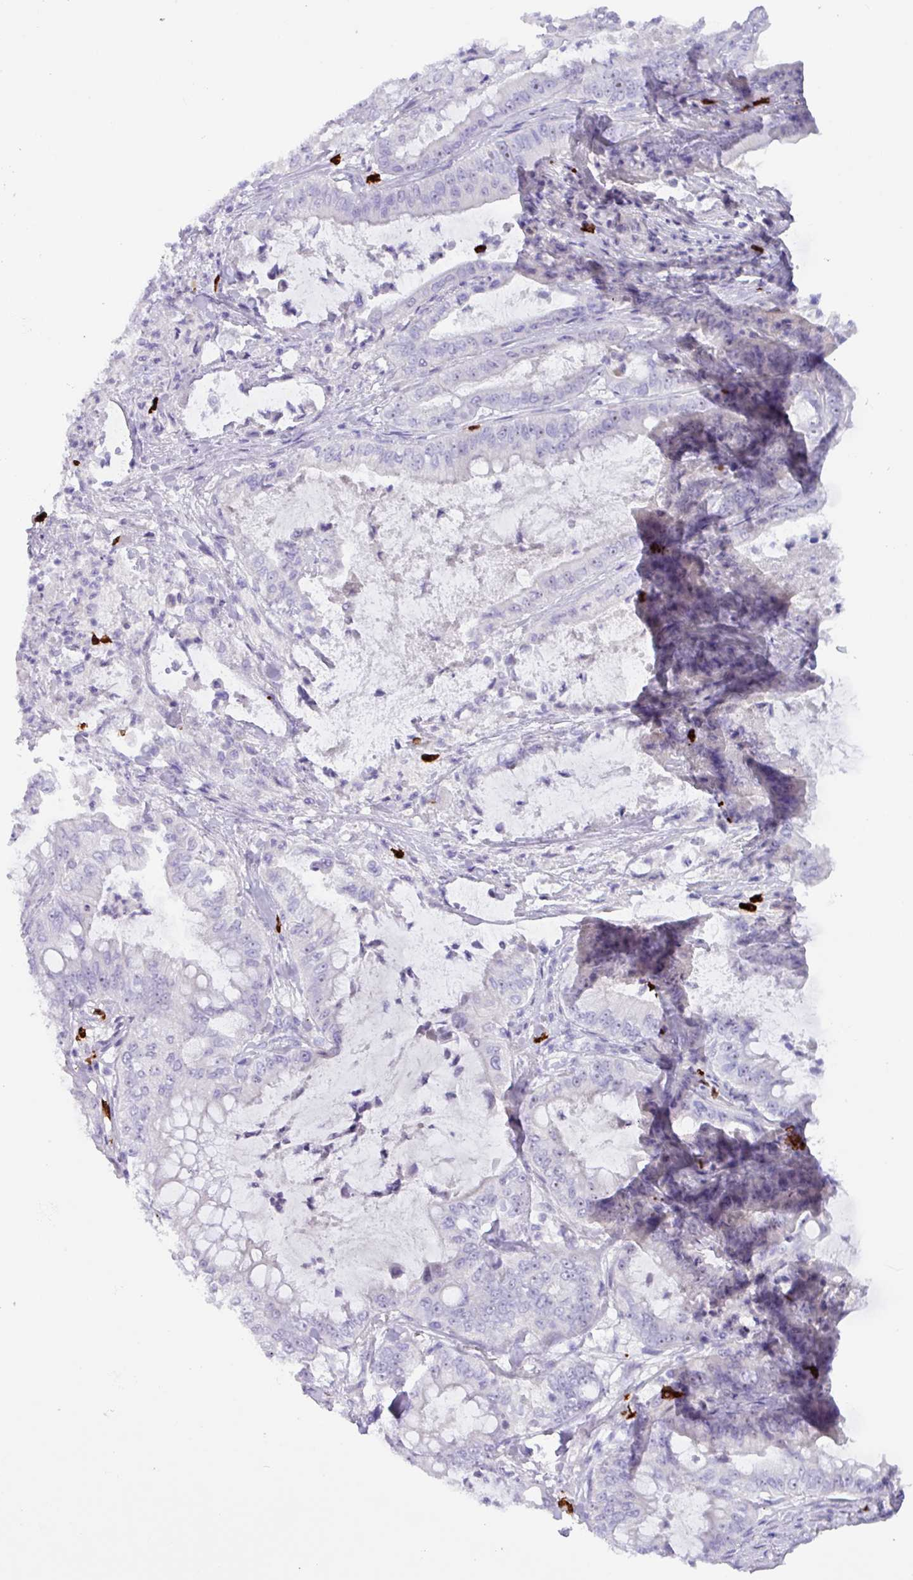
{"staining": {"intensity": "negative", "quantity": "none", "location": "none"}, "tissue": "pancreatic cancer", "cell_type": "Tumor cells", "image_type": "cancer", "snomed": [{"axis": "morphology", "description": "Adenocarcinoma, NOS"}, {"axis": "topography", "description": "Pancreas"}], "caption": "Immunohistochemical staining of adenocarcinoma (pancreatic) reveals no significant staining in tumor cells.", "gene": "MRM2", "patient": {"sex": "male", "age": 71}}